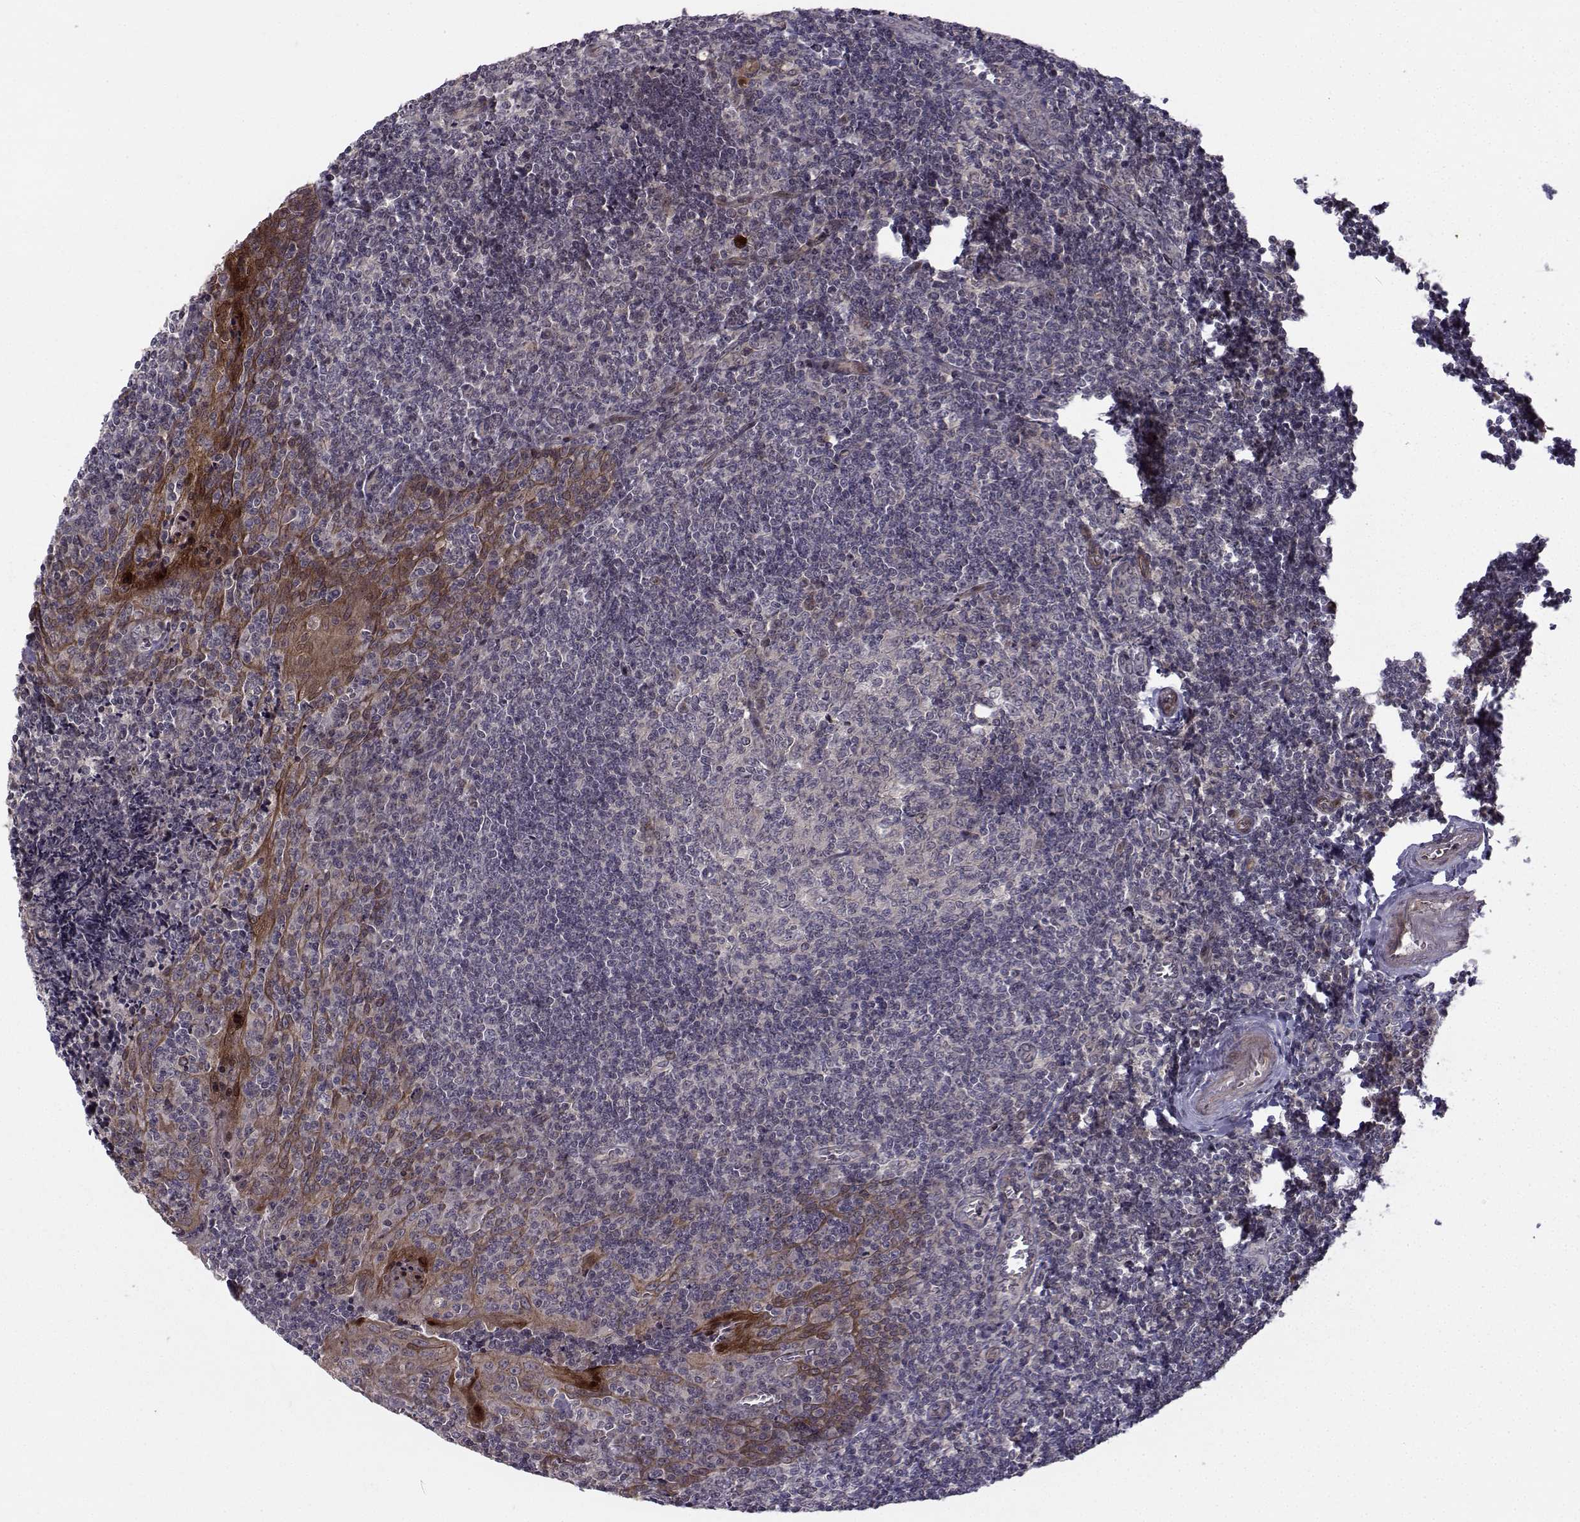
{"staining": {"intensity": "negative", "quantity": "none", "location": "none"}, "tissue": "tonsil", "cell_type": "Germinal center cells", "image_type": "normal", "snomed": [{"axis": "morphology", "description": "Normal tissue, NOS"}, {"axis": "morphology", "description": "Inflammation, NOS"}, {"axis": "topography", "description": "Tonsil"}], "caption": "DAB immunohistochemical staining of unremarkable human tonsil displays no significant expression in germinal center cells.", "gene": "APC", "patient": {"sex": "female", "age": 31}}